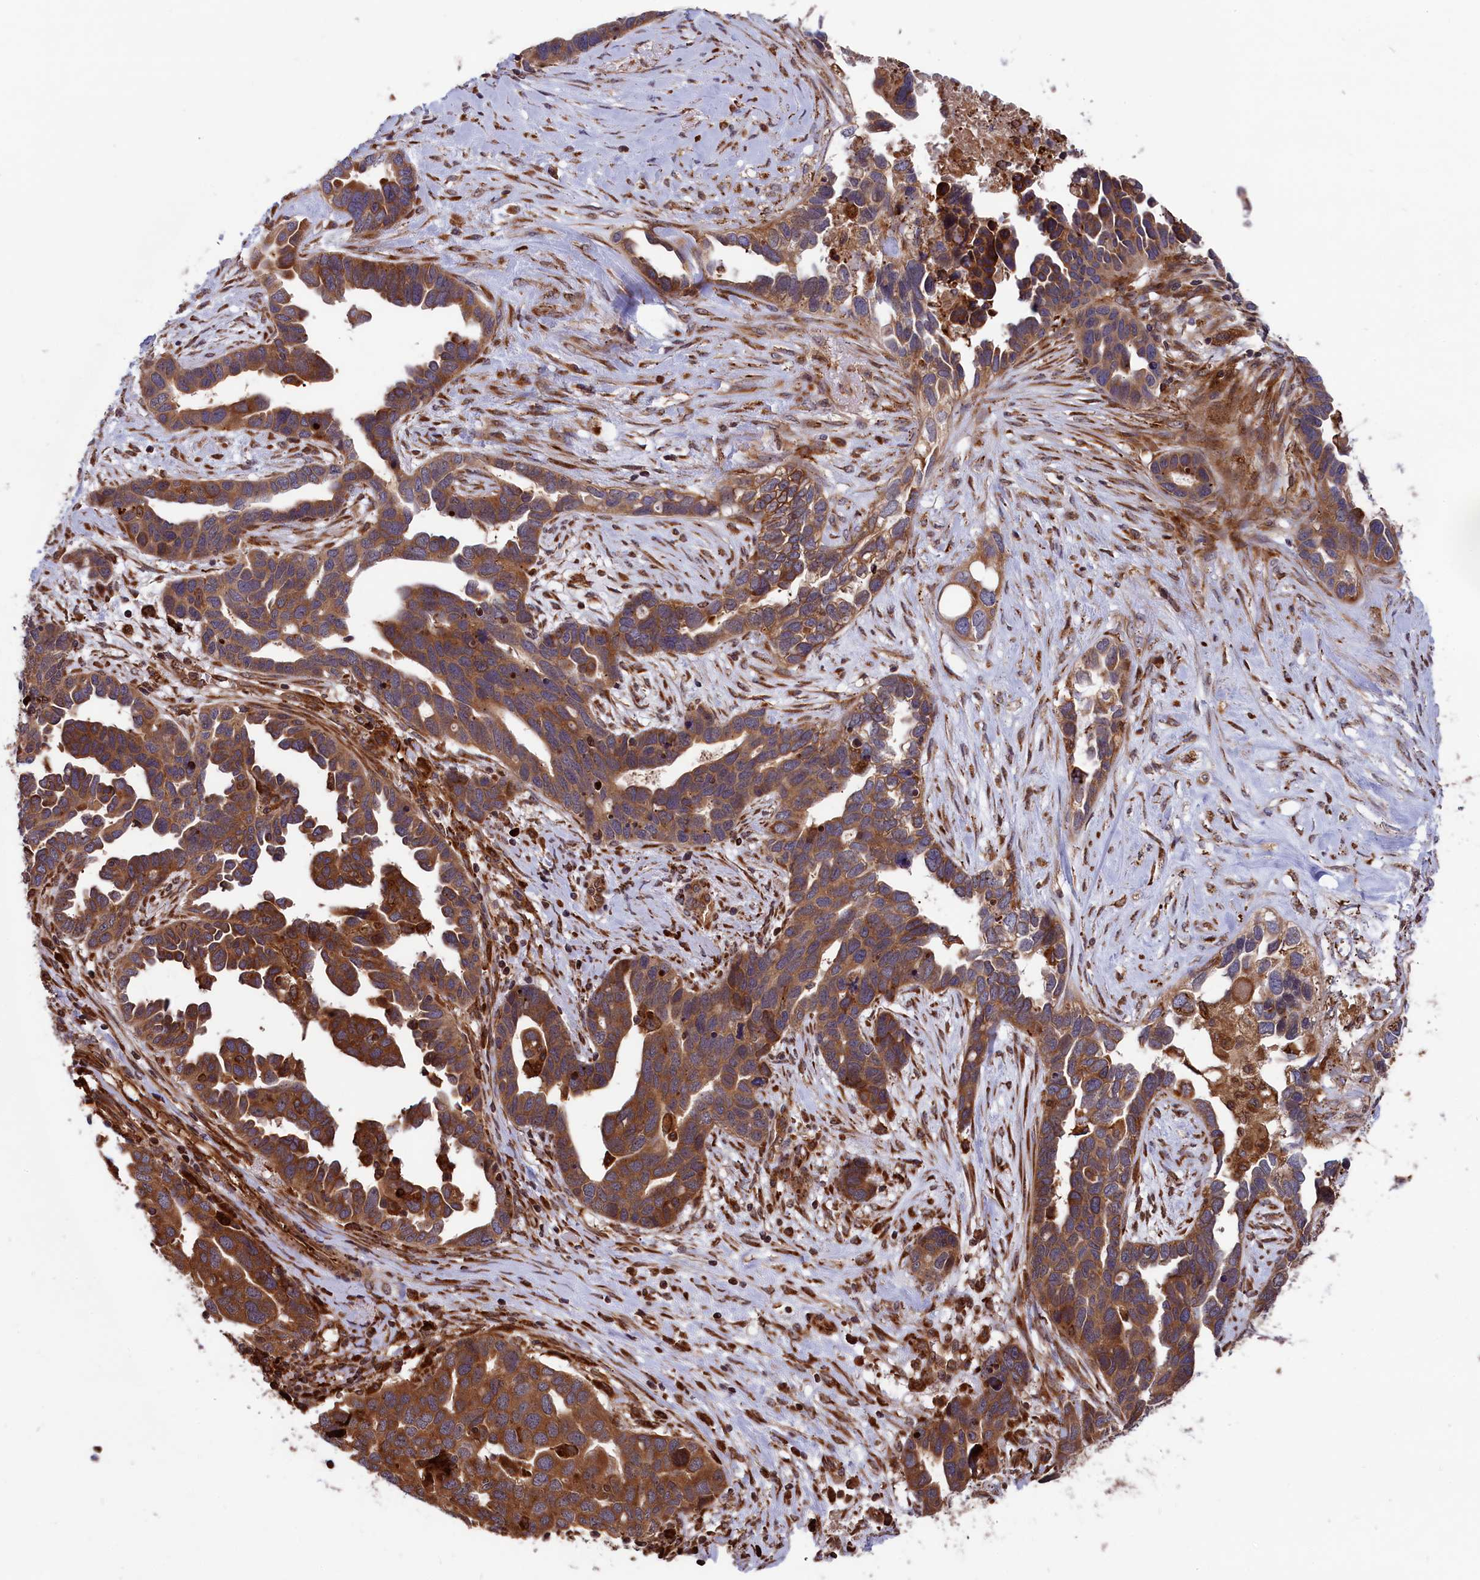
{"staining": {"intensity": "moderate", "quantity": ">75%", "location": "cytoplasmic/membranous"}, "tissue": "ovarian cancer", "cell_type": "Tumor cells", "image_type": "cancer", "snomed": [{"axis": "morphology", "description": "Cystadenocarcinoma, serous, NOS"}, {"axis": "topography", "description": "Ovary"}], "caption": "Serous cystadenocarcinoma (ovarian) stained with DAB (3,3'-diaminobenzidine) immunohistochemistry shows medium levels of moderate cytoplasmic/membranous staining in about >75% of tumor cells. (Brightfield microscopy of DAB IHC at high magnification).", "gene": "PLA2G4C", "patient": {"sex": "female", "age": 54}}